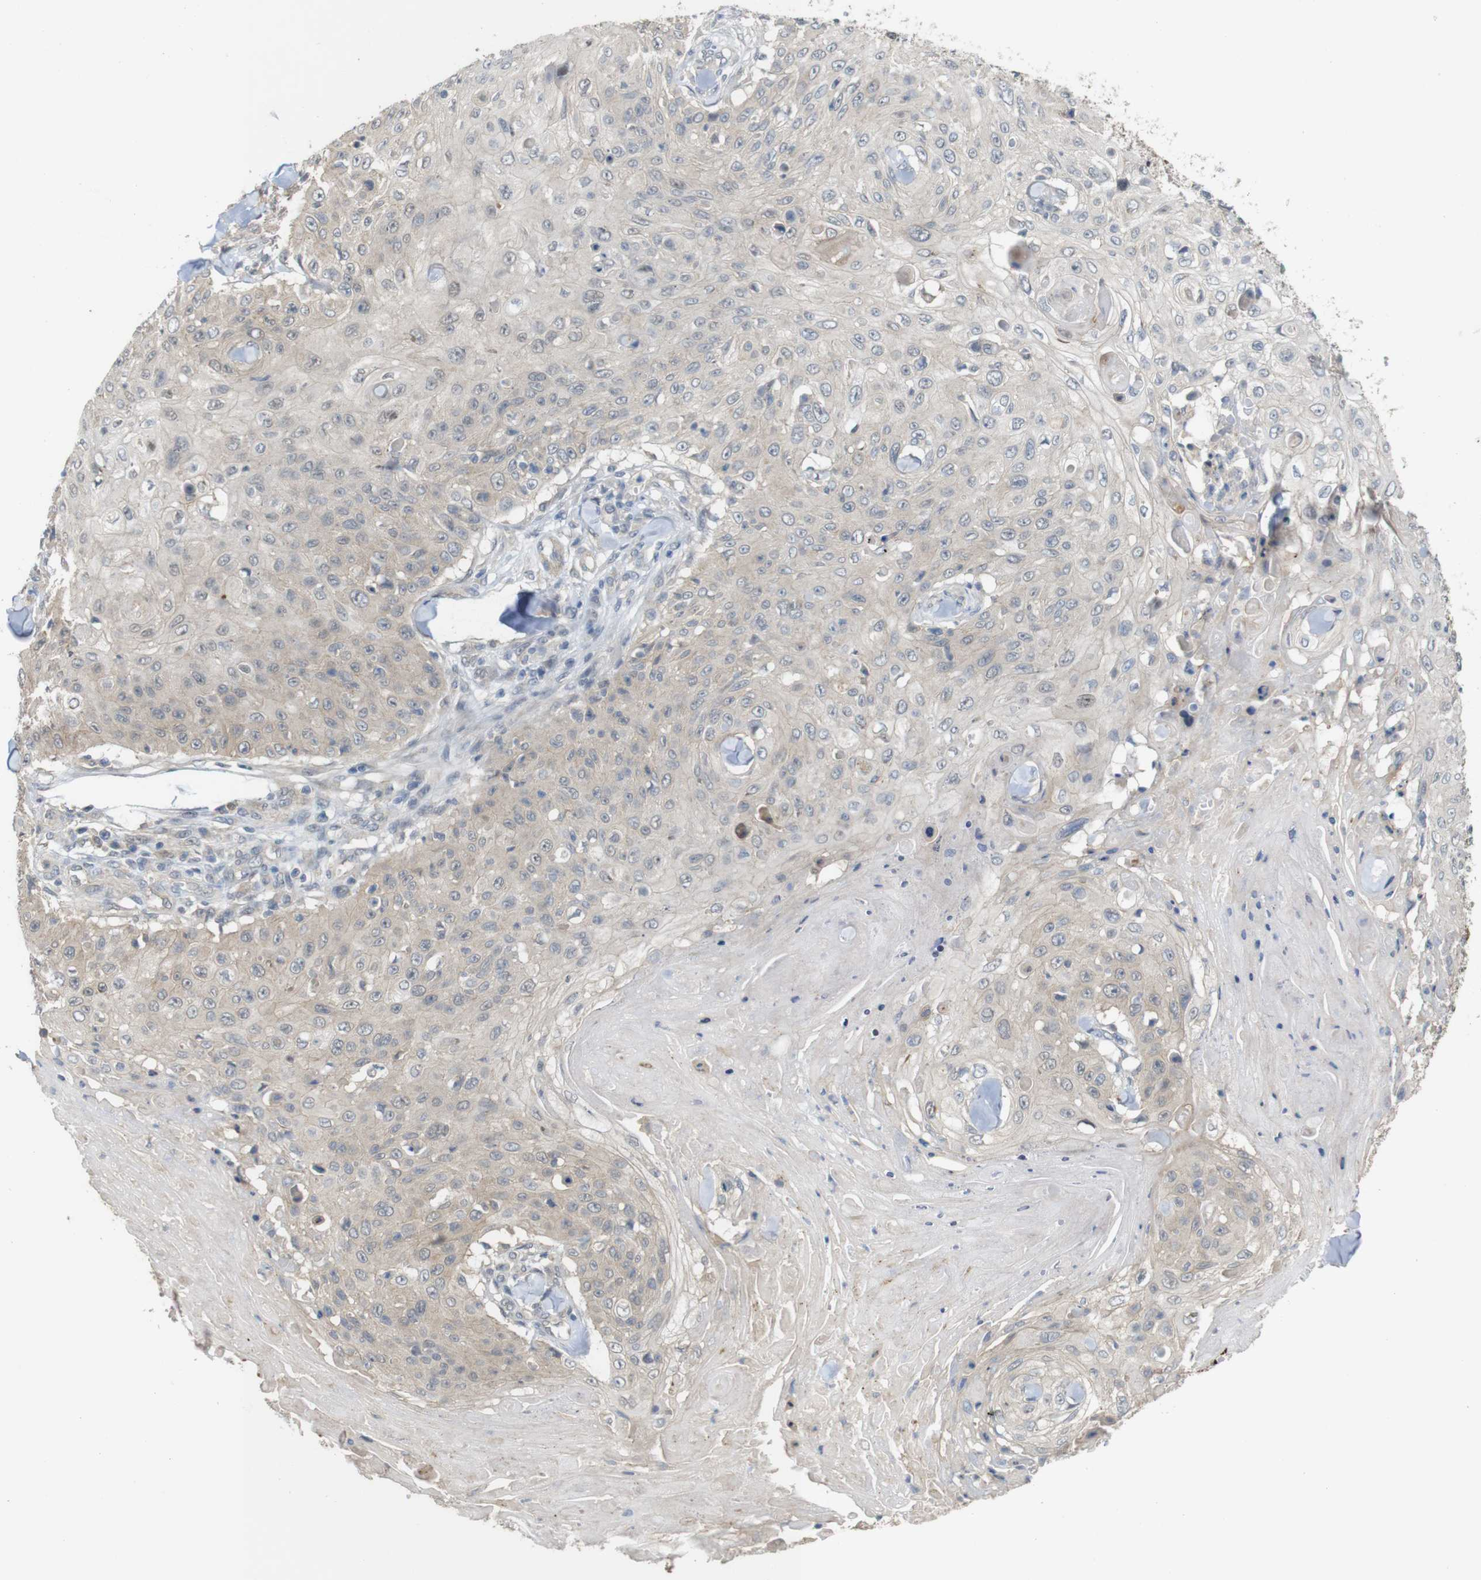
{"staining": {"intensity": "weak", "quantity": "25%-75%", "location": "cytoplasmic/membranous"}, "tissue": "skin cancer", "cell_type": "Tumor cells", "image_type": "cancer", "snomed": [{"axis": "morphology", "description": "Squamous cell carcinoma, NOS"}, {"axis": "topography", "description": "Skin"}], "caption": "The immunohistochemical stain highlights weak cytoplasmic/membranous expression in tumor cells of squamous cell carcinoma (skin) tissue.", "gene": "CDC34", "patient": {"sex": "male", "age": 86}}